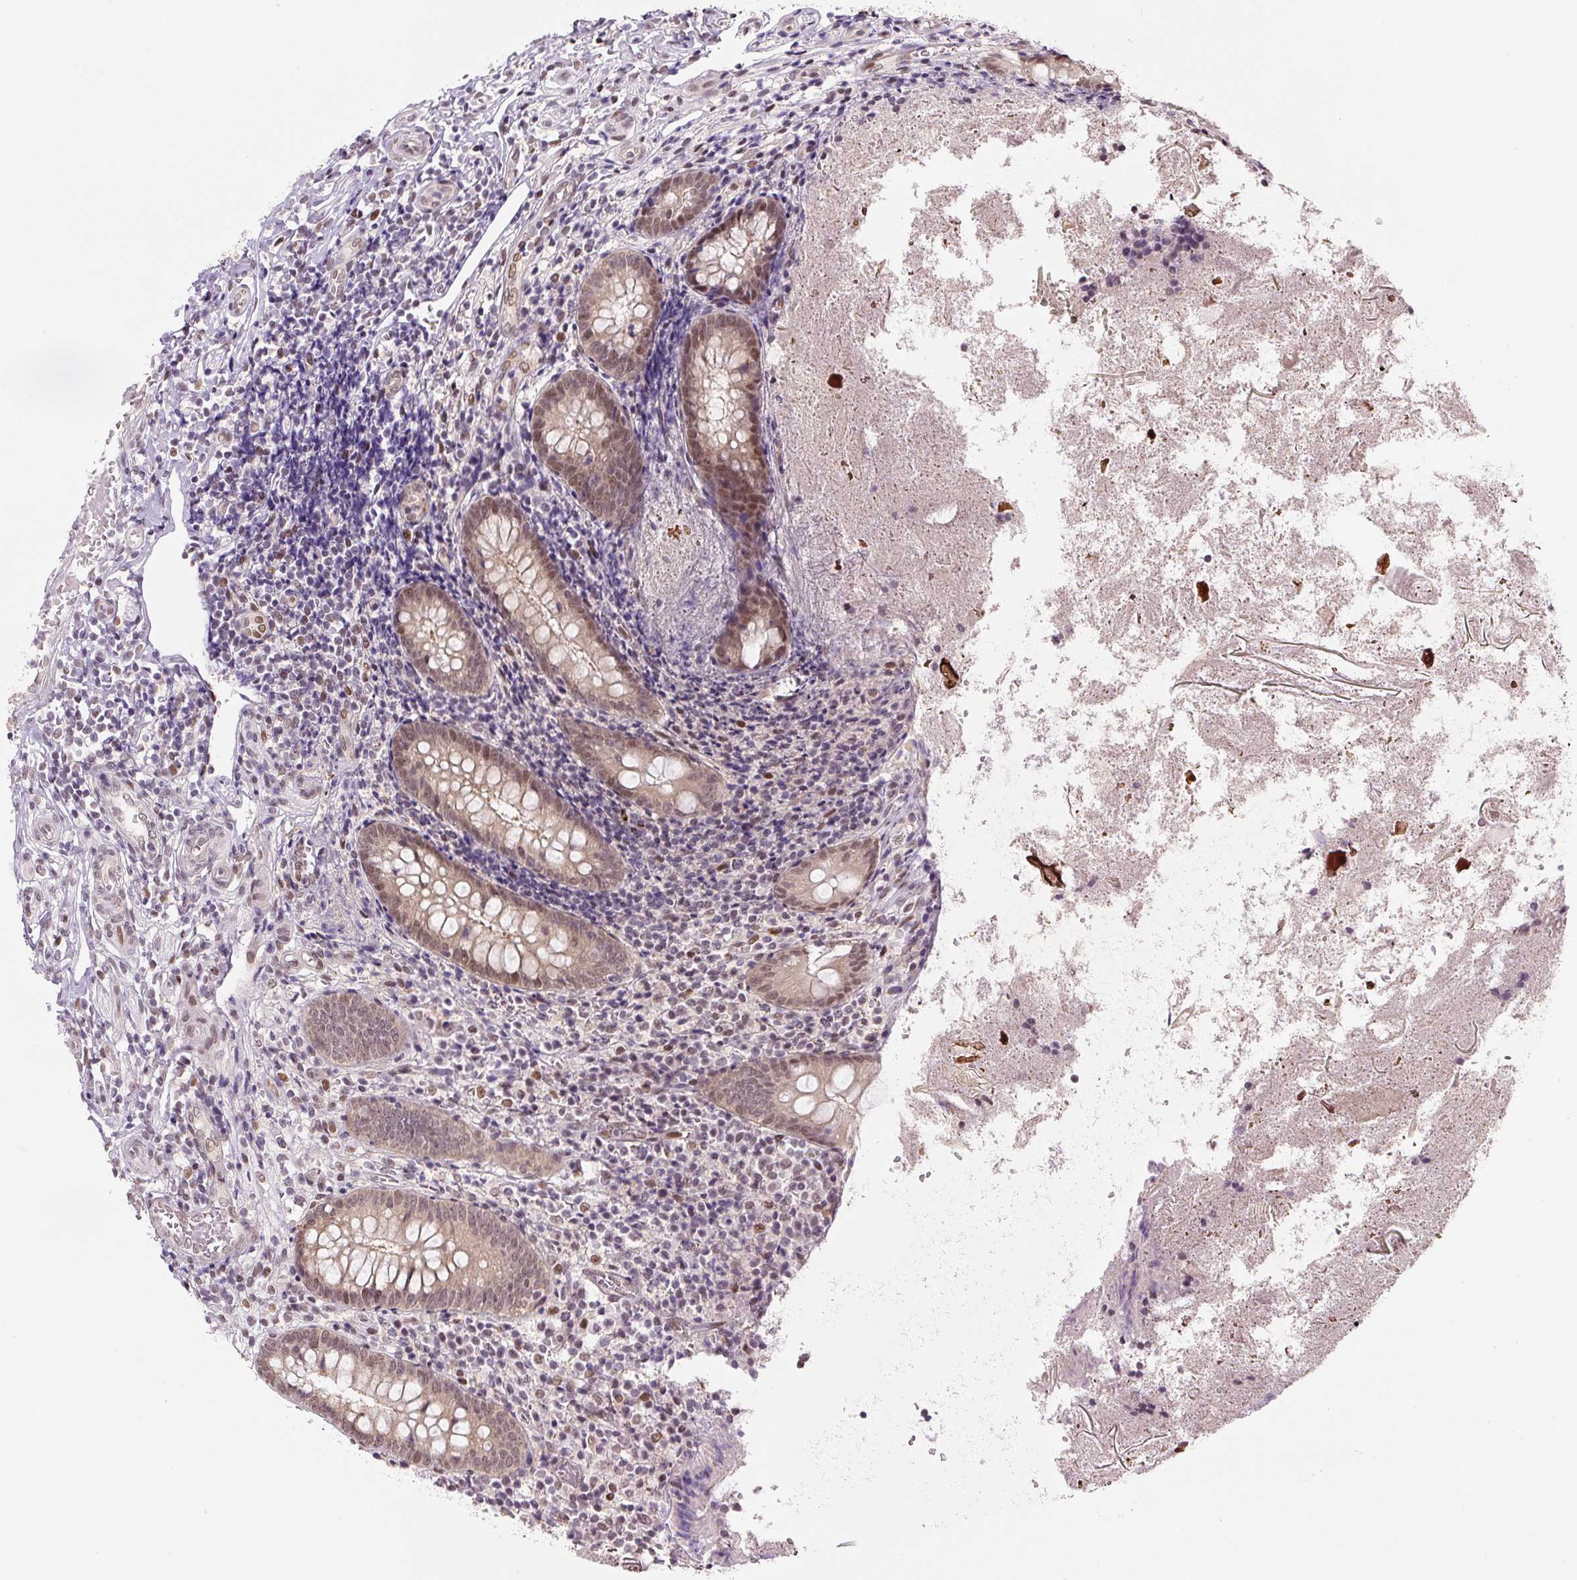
{"staining": {"intensity": "moderate", "quantity": ">75%", "location": "nuclear"}, "tissue": "appendix", "cell_type": "Glandular cells", "image_type": "normal", "snomed": [{"axis": "morphology", "description": "Normal tissue, NOS"}, {"axis": "topography", "description": "Appendix"}], "caption": "Immunohistochemical staining of normal human appendix displays >75% levels of moderate nuclear protein staining in approximately >75% of glandular cells. The staining is performed using DAB (3,3'-diaminobenzidine) brown chromogen to label protein expression. The nuclei are counter-stained blue using hematoxylin.", "gene": "TCFL5", "patient": {"sex": "female", "age": 17}}